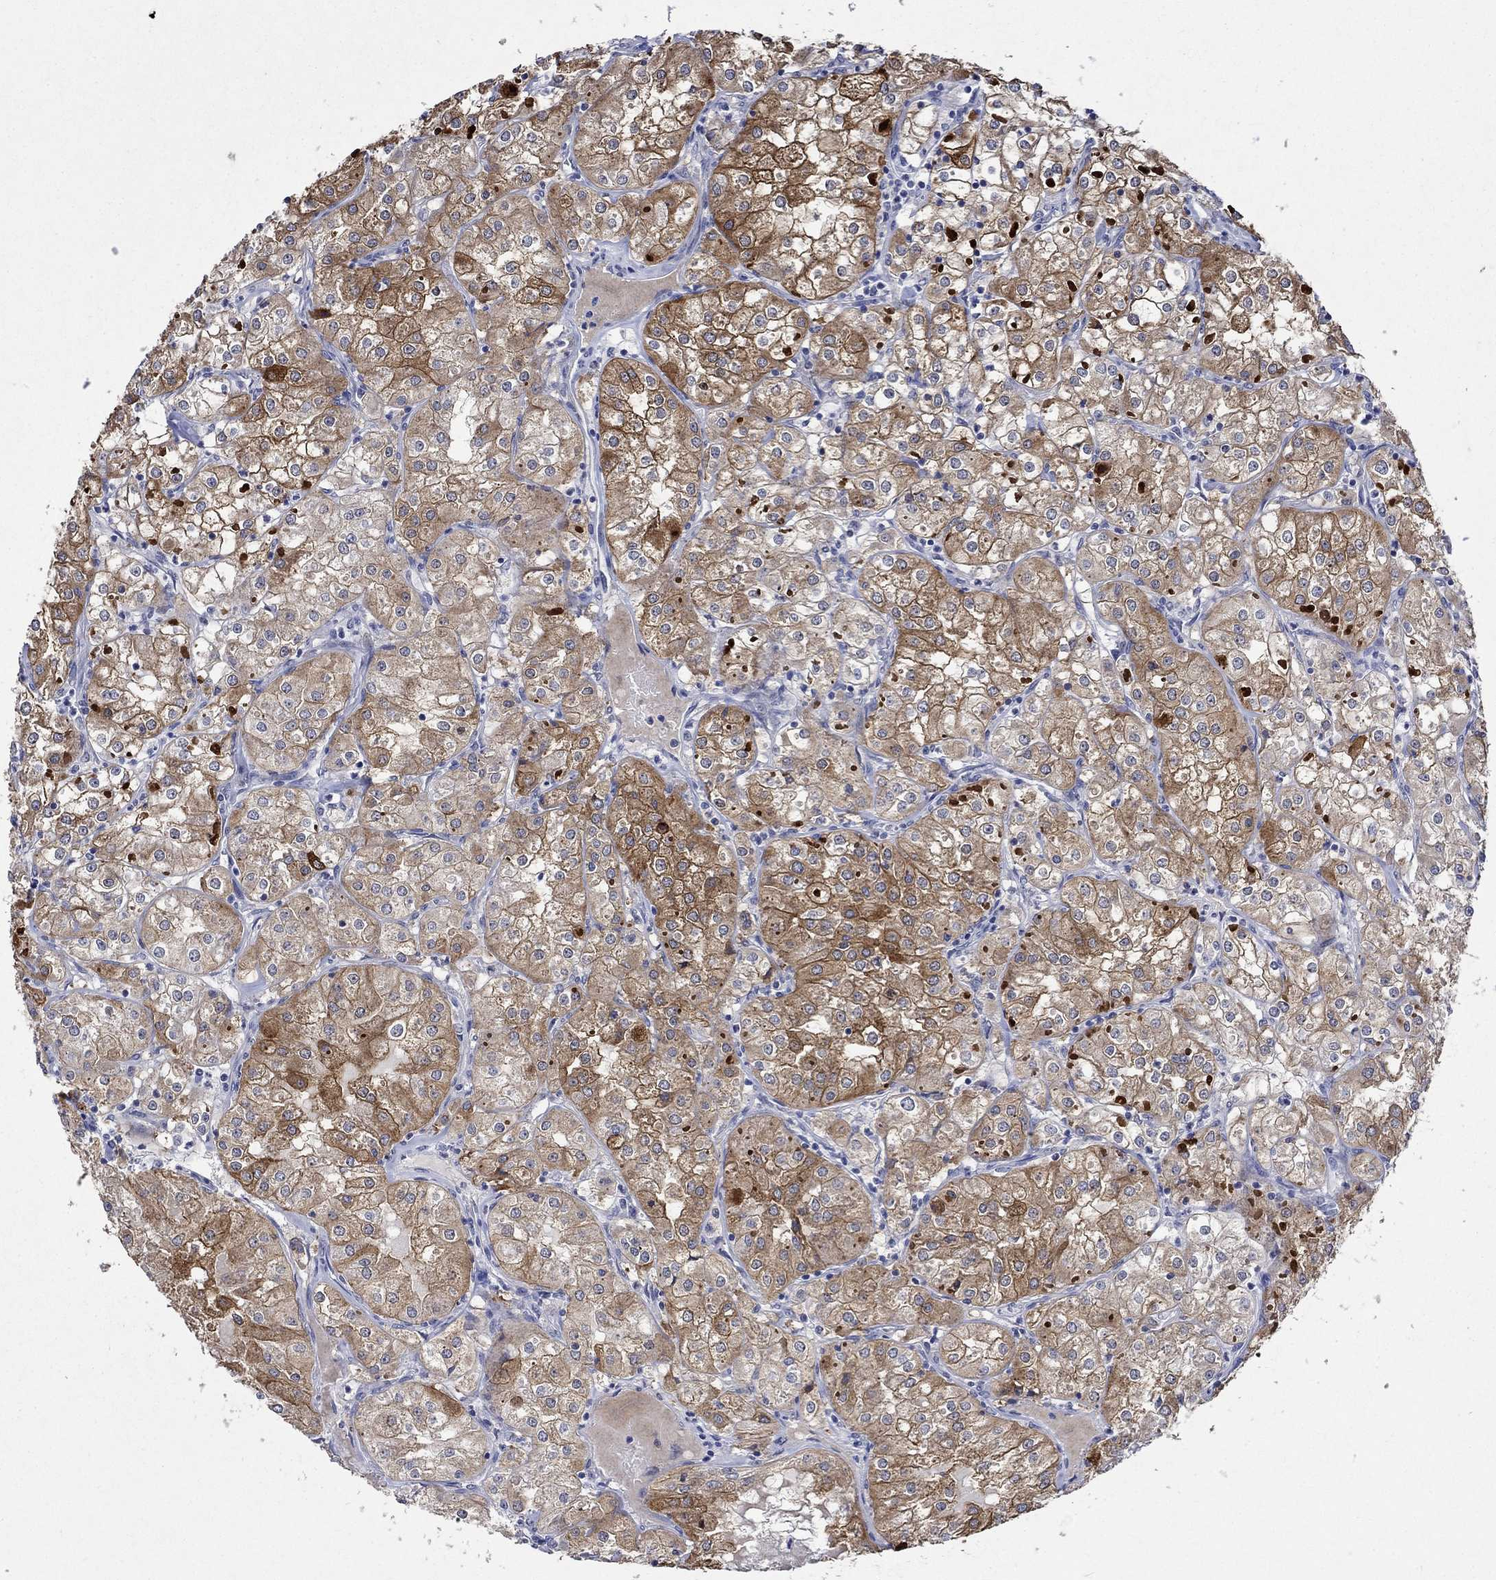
{"staining": {"intensity": "strong", "quantity": "25%-75%", "location": "cytoplasmic/membranous"}, "tissue": "renal cancer", "cell_type": "Tumor cells", "image_type": "cancer", "snomed": [{"axis": "morphology", "description": "Adenocarcinoma, NOS"}, {"axis": "topography", "description": "Kidney"}], "caption": "About 25%-75% of tumor cells in human renal cancer reveal strong cytoplasmic/membranous protein staining as visualized by brown immunohistochemical staining.", "gene": "CRYAB", "patient": {"sex": "male", "age": 77}}